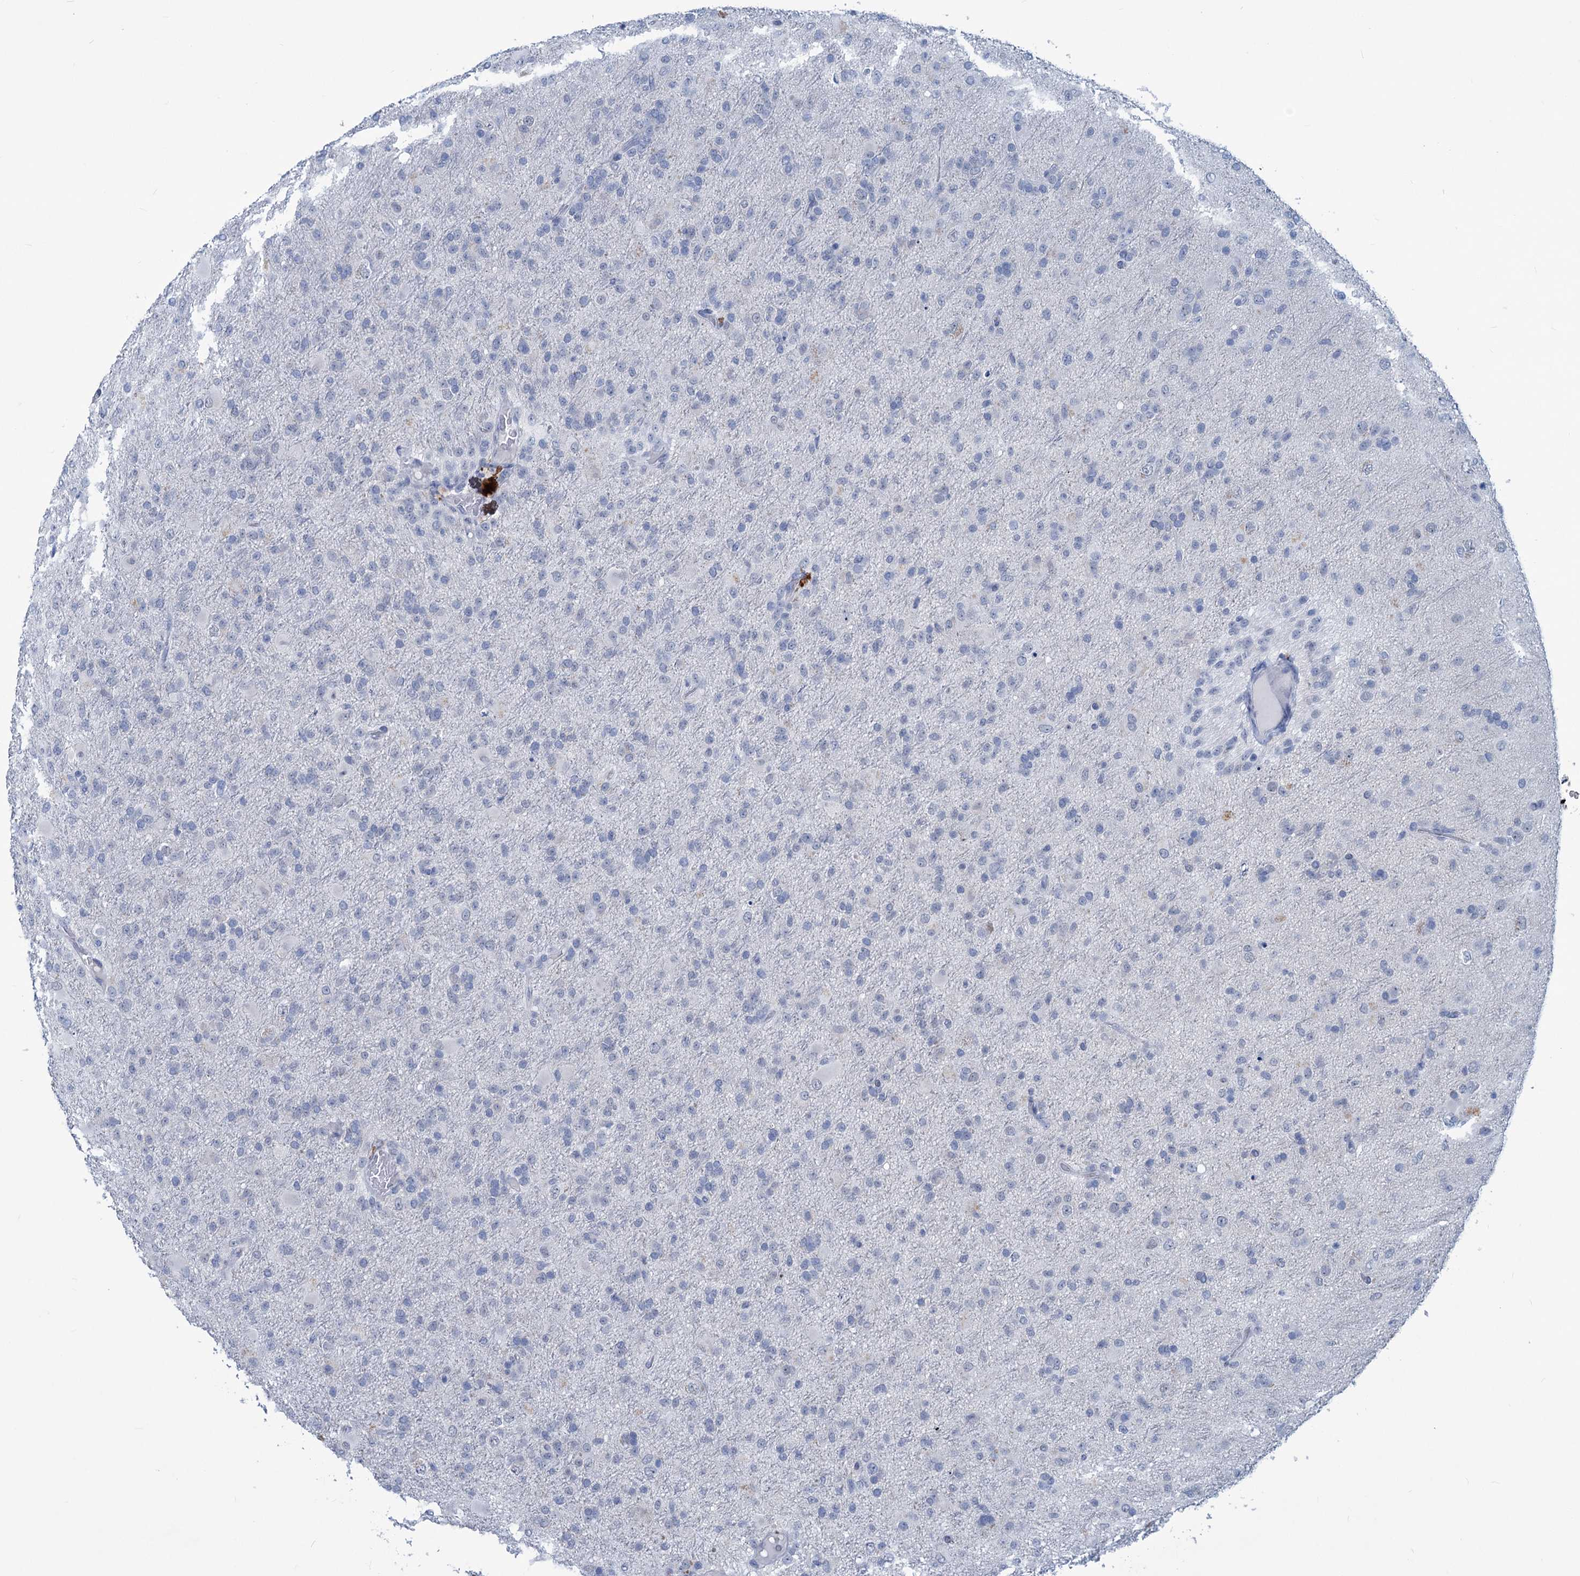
{"staining": {"intensity": "negative", "quantity": "none", "location": "none"}, "tissue": "glioma", "cell_type": "Tumor cells", "image_type": "cancer", "snomed": [{"axis": "morphology", "description": "Glioma, malignant, Low grade"}, {"axis": "topography", "description": "Brain"}], "caption": "Image shows no significant protein staining in tumor cells of malignant glioma (low-grade).", "gene": "NEU3", "patient": {"sex": "male", "age": 65}}